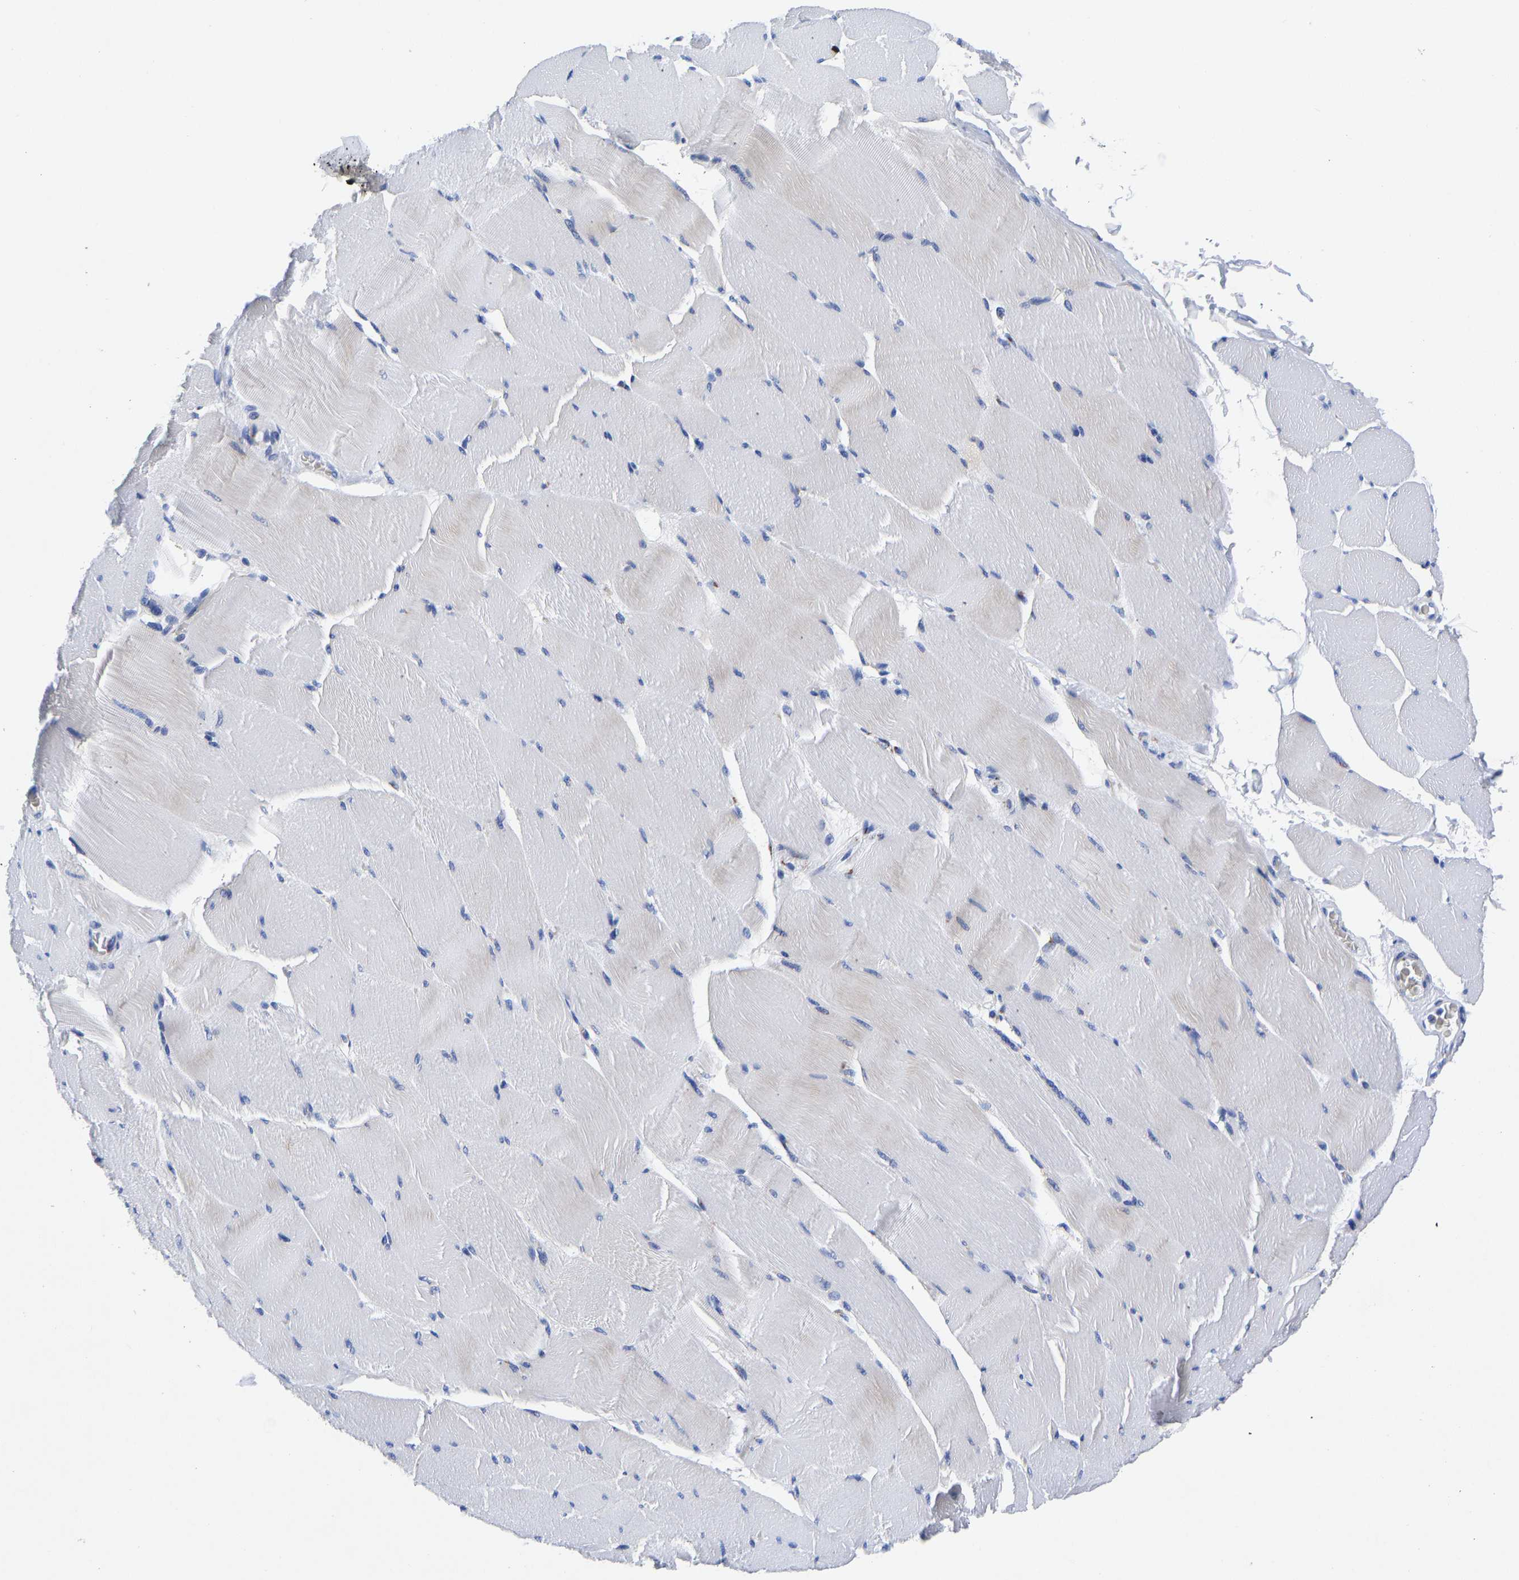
{"staining": {"intensity": "negative", "quantity": "none", "location": "none"}, "tissue": "skeletal muscle", "cell_type": "Myocytes", "image_type": "normal", "snomed": [{"axis": "morphology", "description": "Normal tissue, NOS"}, {"axis": "topography", "description": "Skeletal muscle"}], "caption": "Protein analysis of benign skeletal muscle demonstrates no significant expression in myocytes.", "gene": "TMEM87A", "patient": {"sex": "male", "age": 62}}